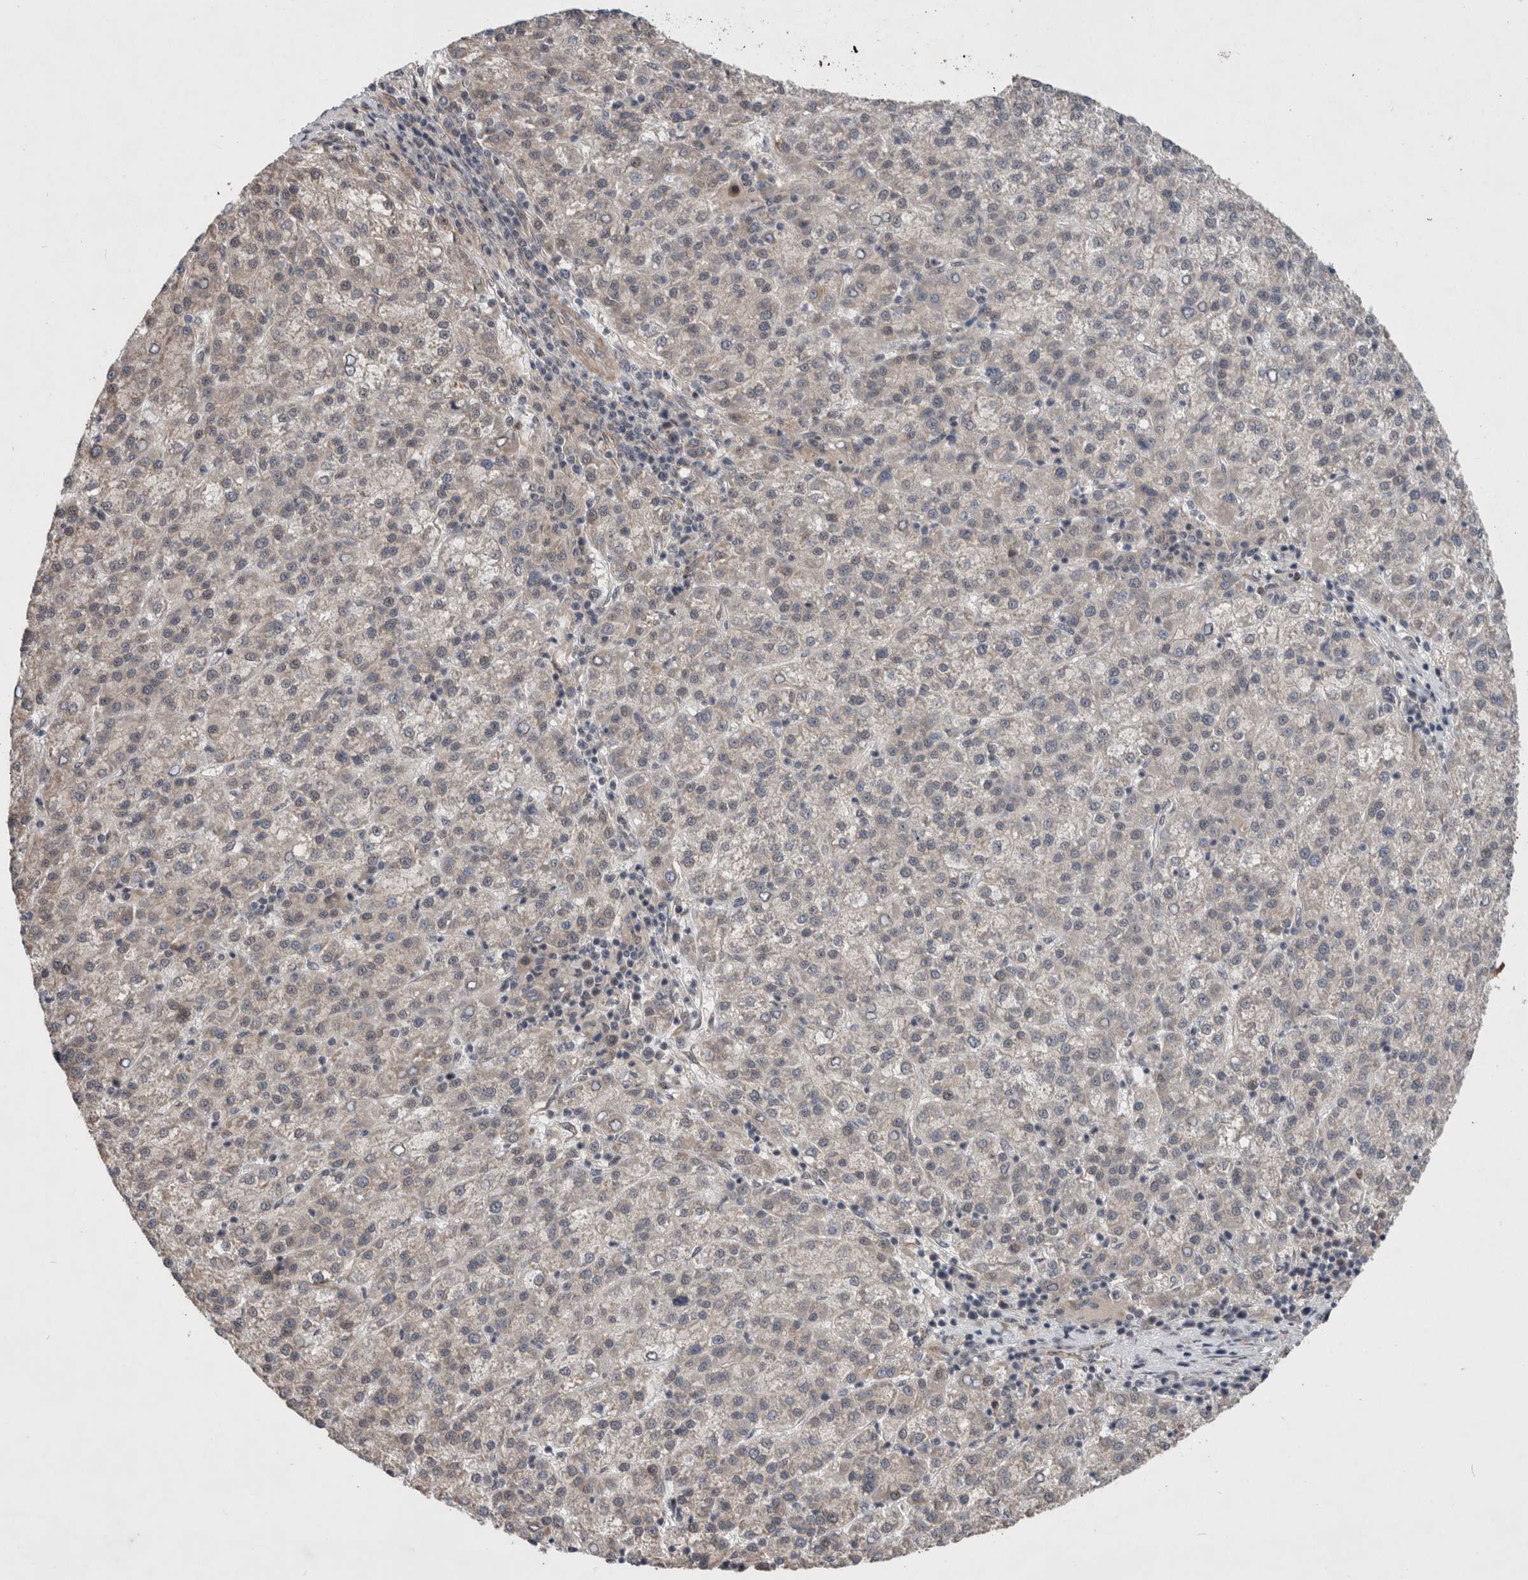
{"staining": {"intensity": "weak", "quantity": "<25%", "location": "cytoplasmic/membranous"}, "tissue": "liver cancer", "cell_type": "Tumor cells", "image_type": "cancer", "snomed": [{"axis": "morphology", "description": "Carcinoma, Hepatocellular, NOS"}, {"axis": "topography", "description": "Liver"}], "caption": "Immunohistochemical staining of hepatocellular carcinoma (liver) displays no significant positivity in tumor cells.", "gene": "GIMAP6", "patient": {"sex": "female", "age": 58}}